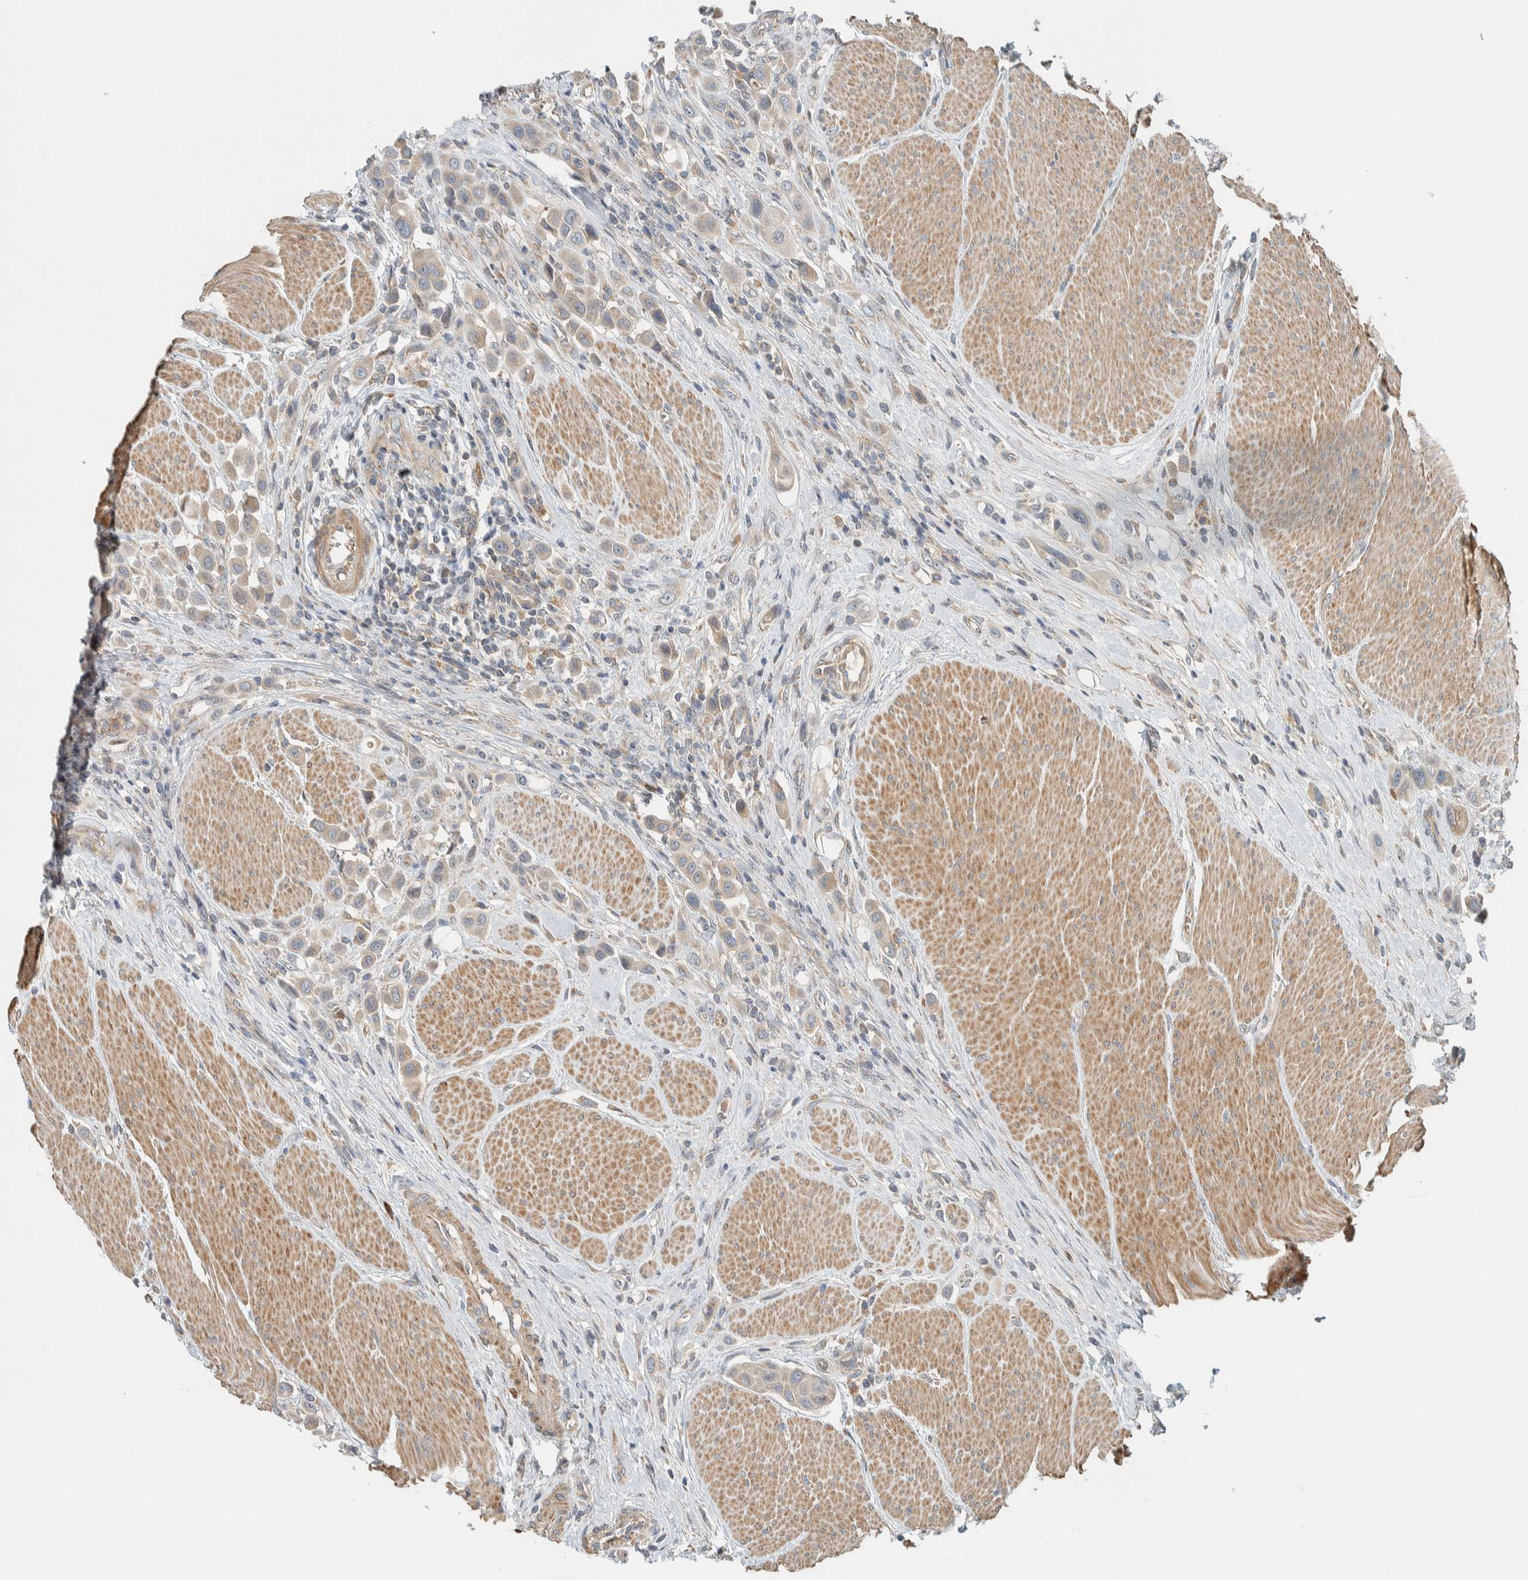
{"staining": {"intensity": "weak", "quantity": ">75%", "location": "cytoplasmic/membranous"}, "tissue": "urothelial cancer", "cell_type": "Tumor cells", "image_type": "cancer", "snomed": [{"axis": "morphology", "description": "Urothelial carcinoma, High grade"}, {"axis": "topography", "description": "Urinary bladder"}], "caption": "Immunohistochemistry histopathology image of urothelial carcinoma (high-grade) stained for a protein (brown), which reveals low levels of weak cytoplasmic/membranous positivity in about >75% of tumor cells.", "gene": "SLFN12L", "patient": {"sex": "male", "age": 50}}